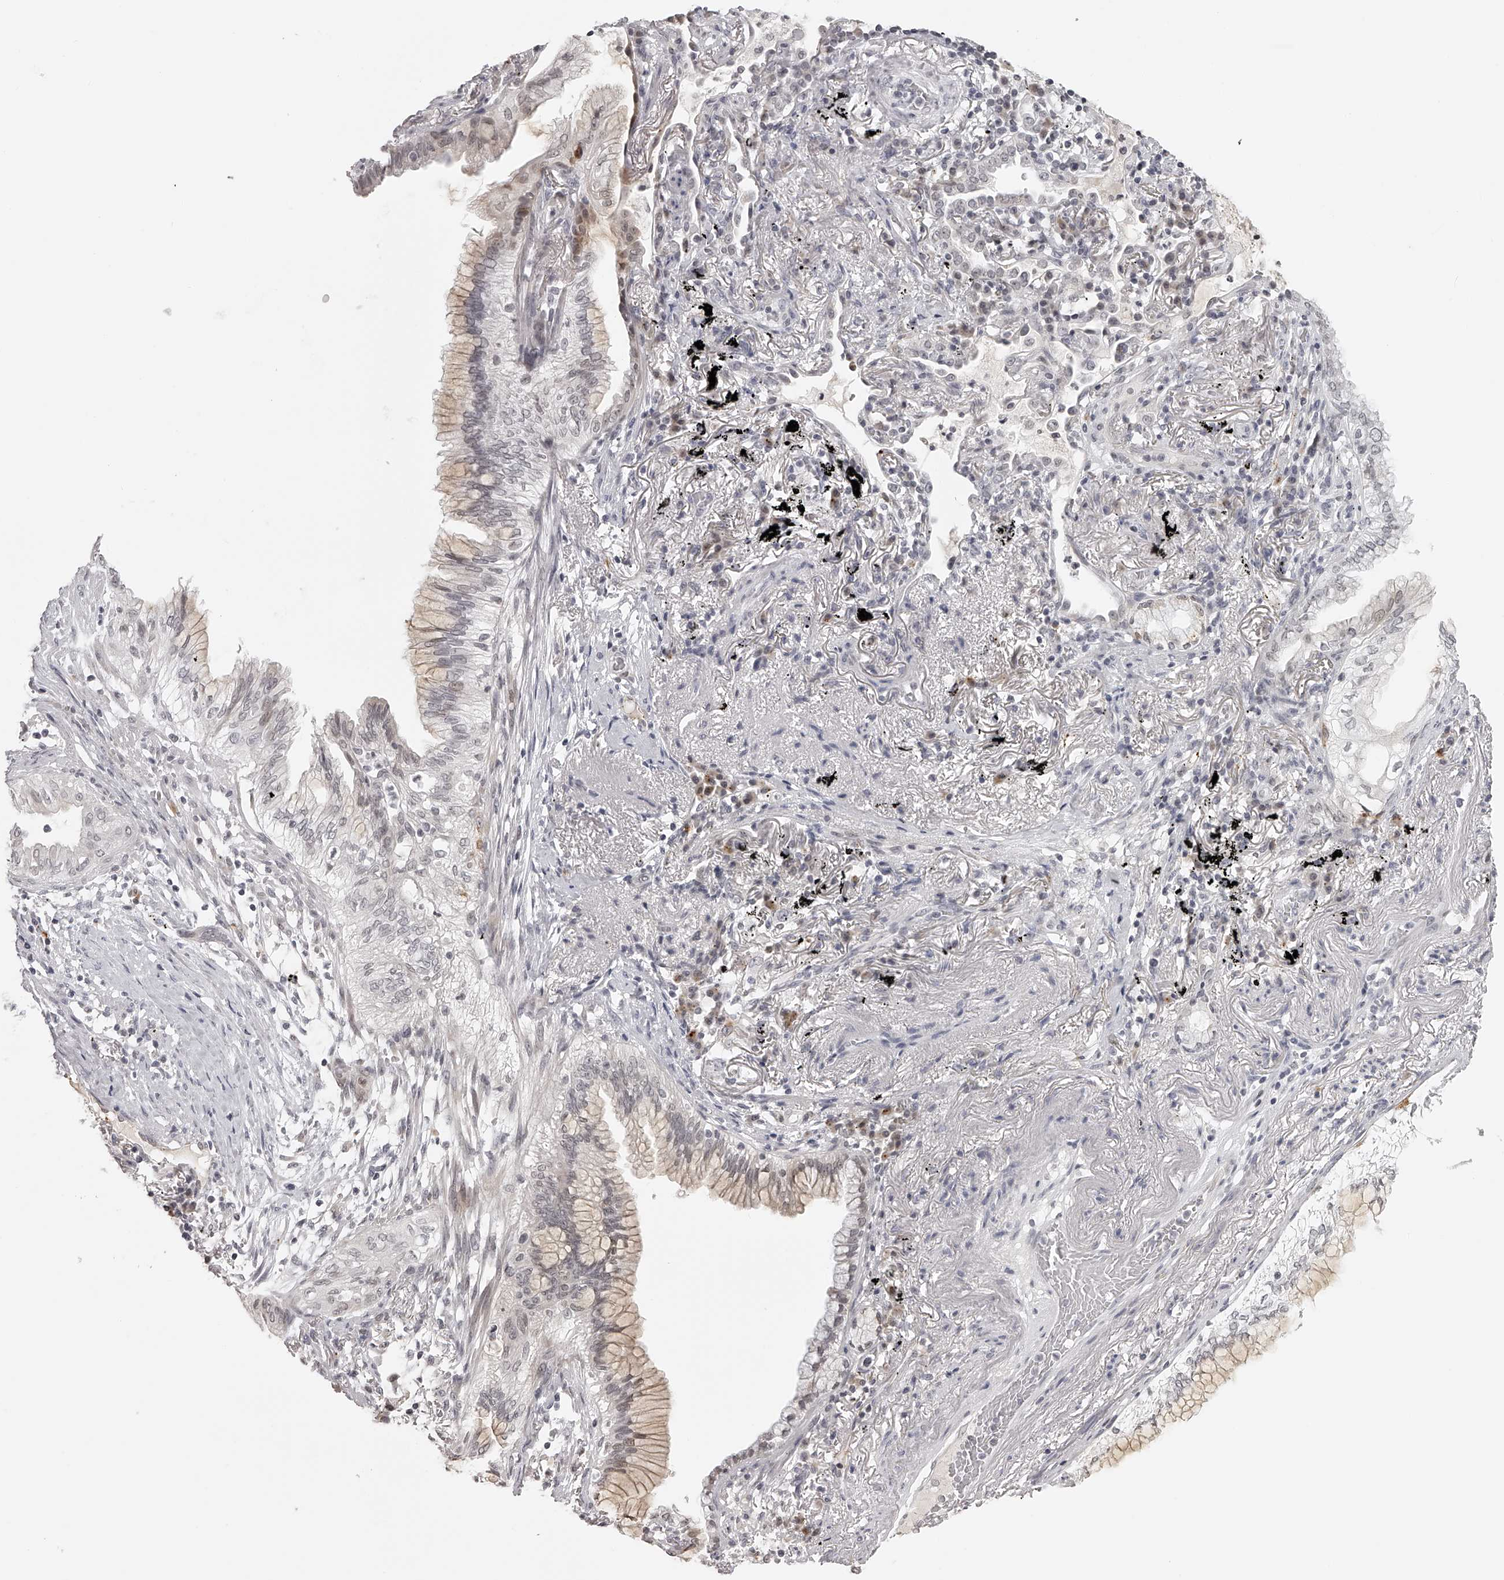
{"staining": {"intensity": "weak", "quantity": "<25%", "location": "cytoplasmic/membranous"}, "tissue": "lung cancer", "cell_type": "Tumor cells", "image_type": "cancer", "snomed": [{"axis": "morphology", "description": "Adenocarcinoma, NOS"}, {"axis": "topography", "description": "Lung"}], "caption": "This micrograph is of lung cancer stained with IHC to label a protein in brown with the nuclei are counter-stained blue. There is no staining in tumor cells.", "gene": "RNF220", "patient": {"sex": "female", "age": 70}}